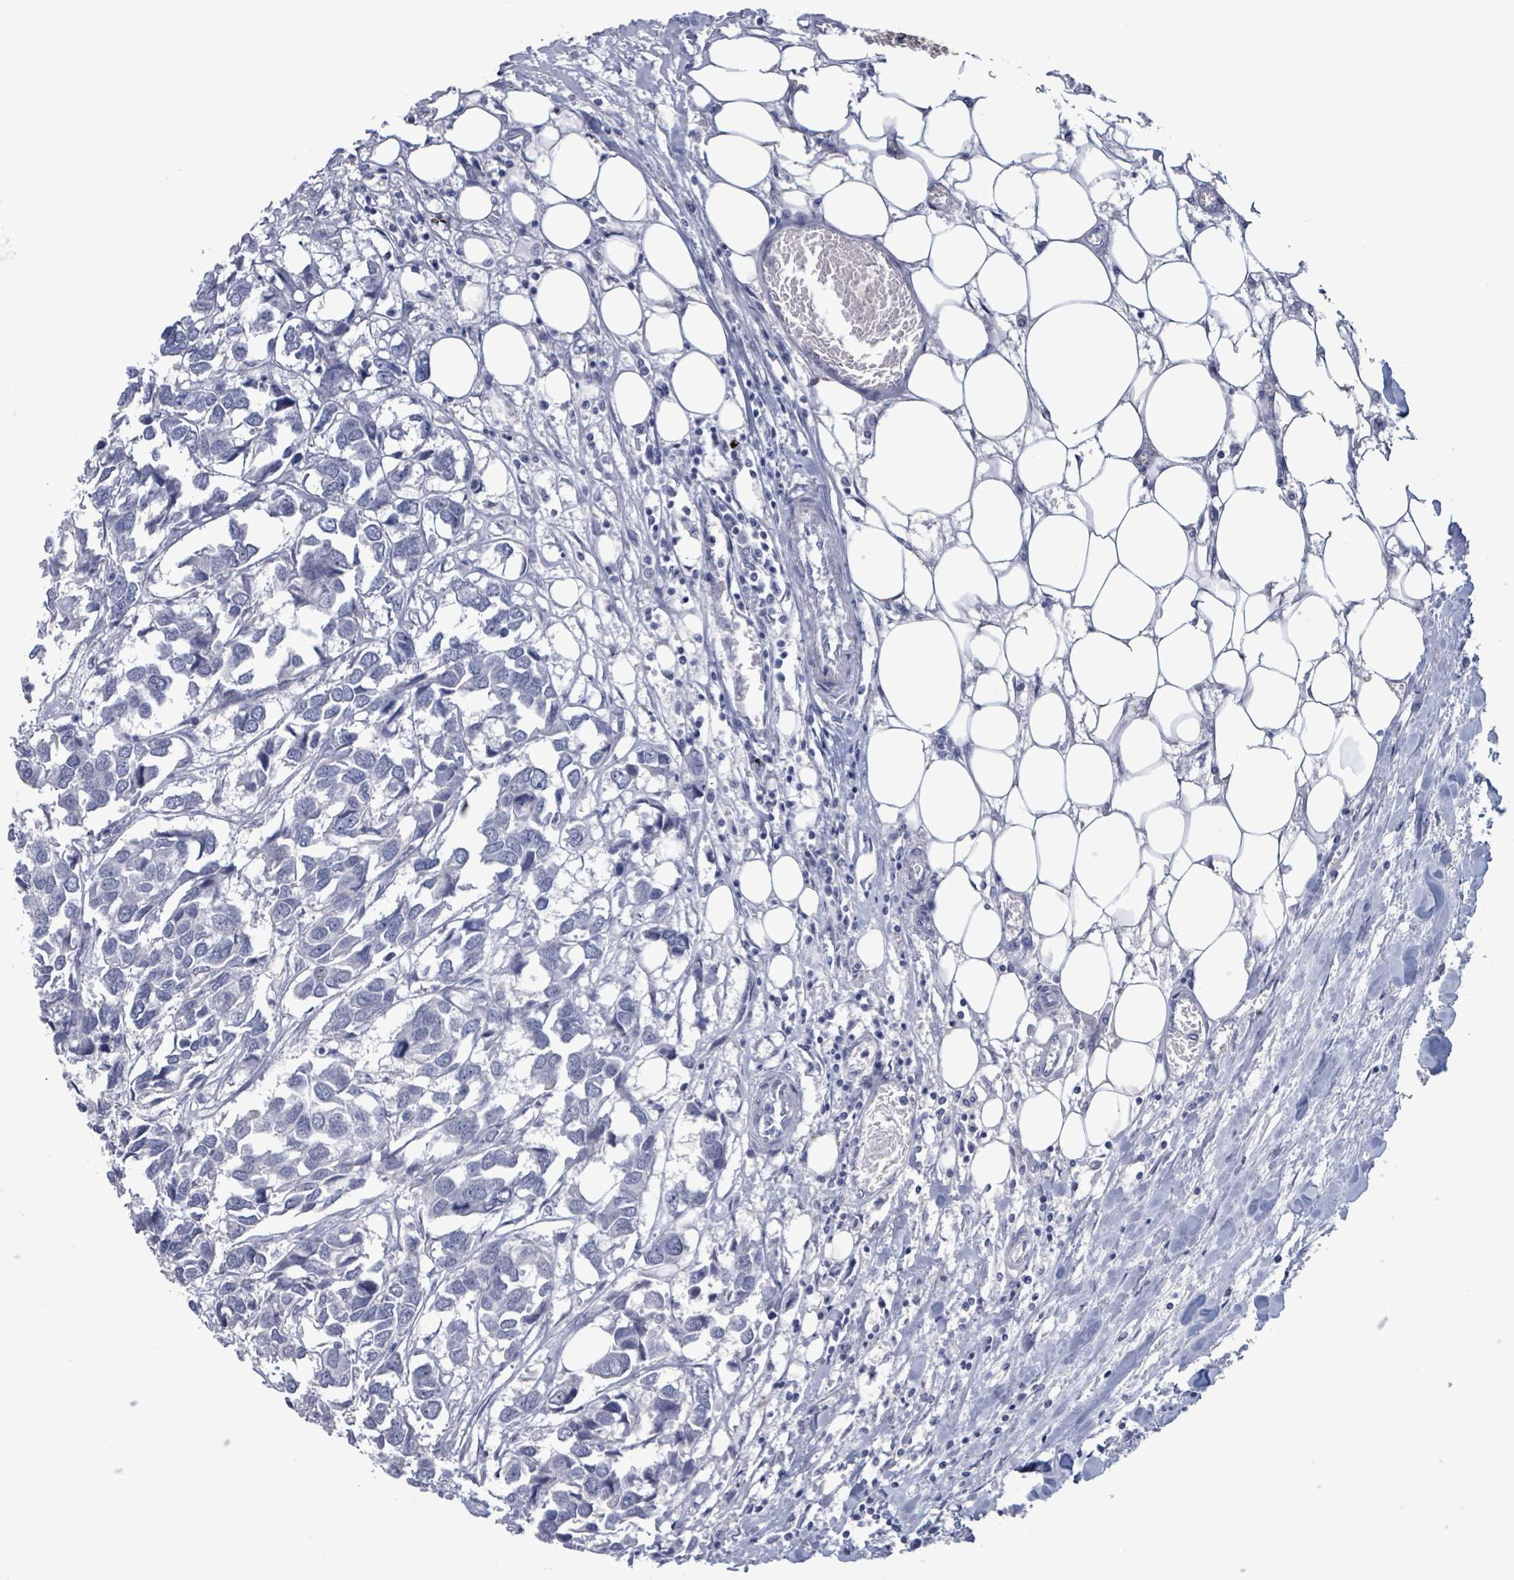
{"staining": {"intensity": "negative", "quantity": "none", "location": "none"}, "tissue": "breast cancer", "cell_type": "Tumor cells", "image_type": "cancer", "snomed": [{"axis": "morphology", "description": "Duct carcinoma"}, {"axis": "topography", "description": "Breast"}], "caption": "The photomicrograph shows no significant staining in tumor cells of infiltrating ductal carcinoma (breast). (Stains: DAB (3,3'-diaminobenzidine) IHC with hematoxylin counter stain, Microscopy: brightfield microscopy at high magnification).", "gene": "NKX2-1", "patient": {"sex": "female", "age": 83}}